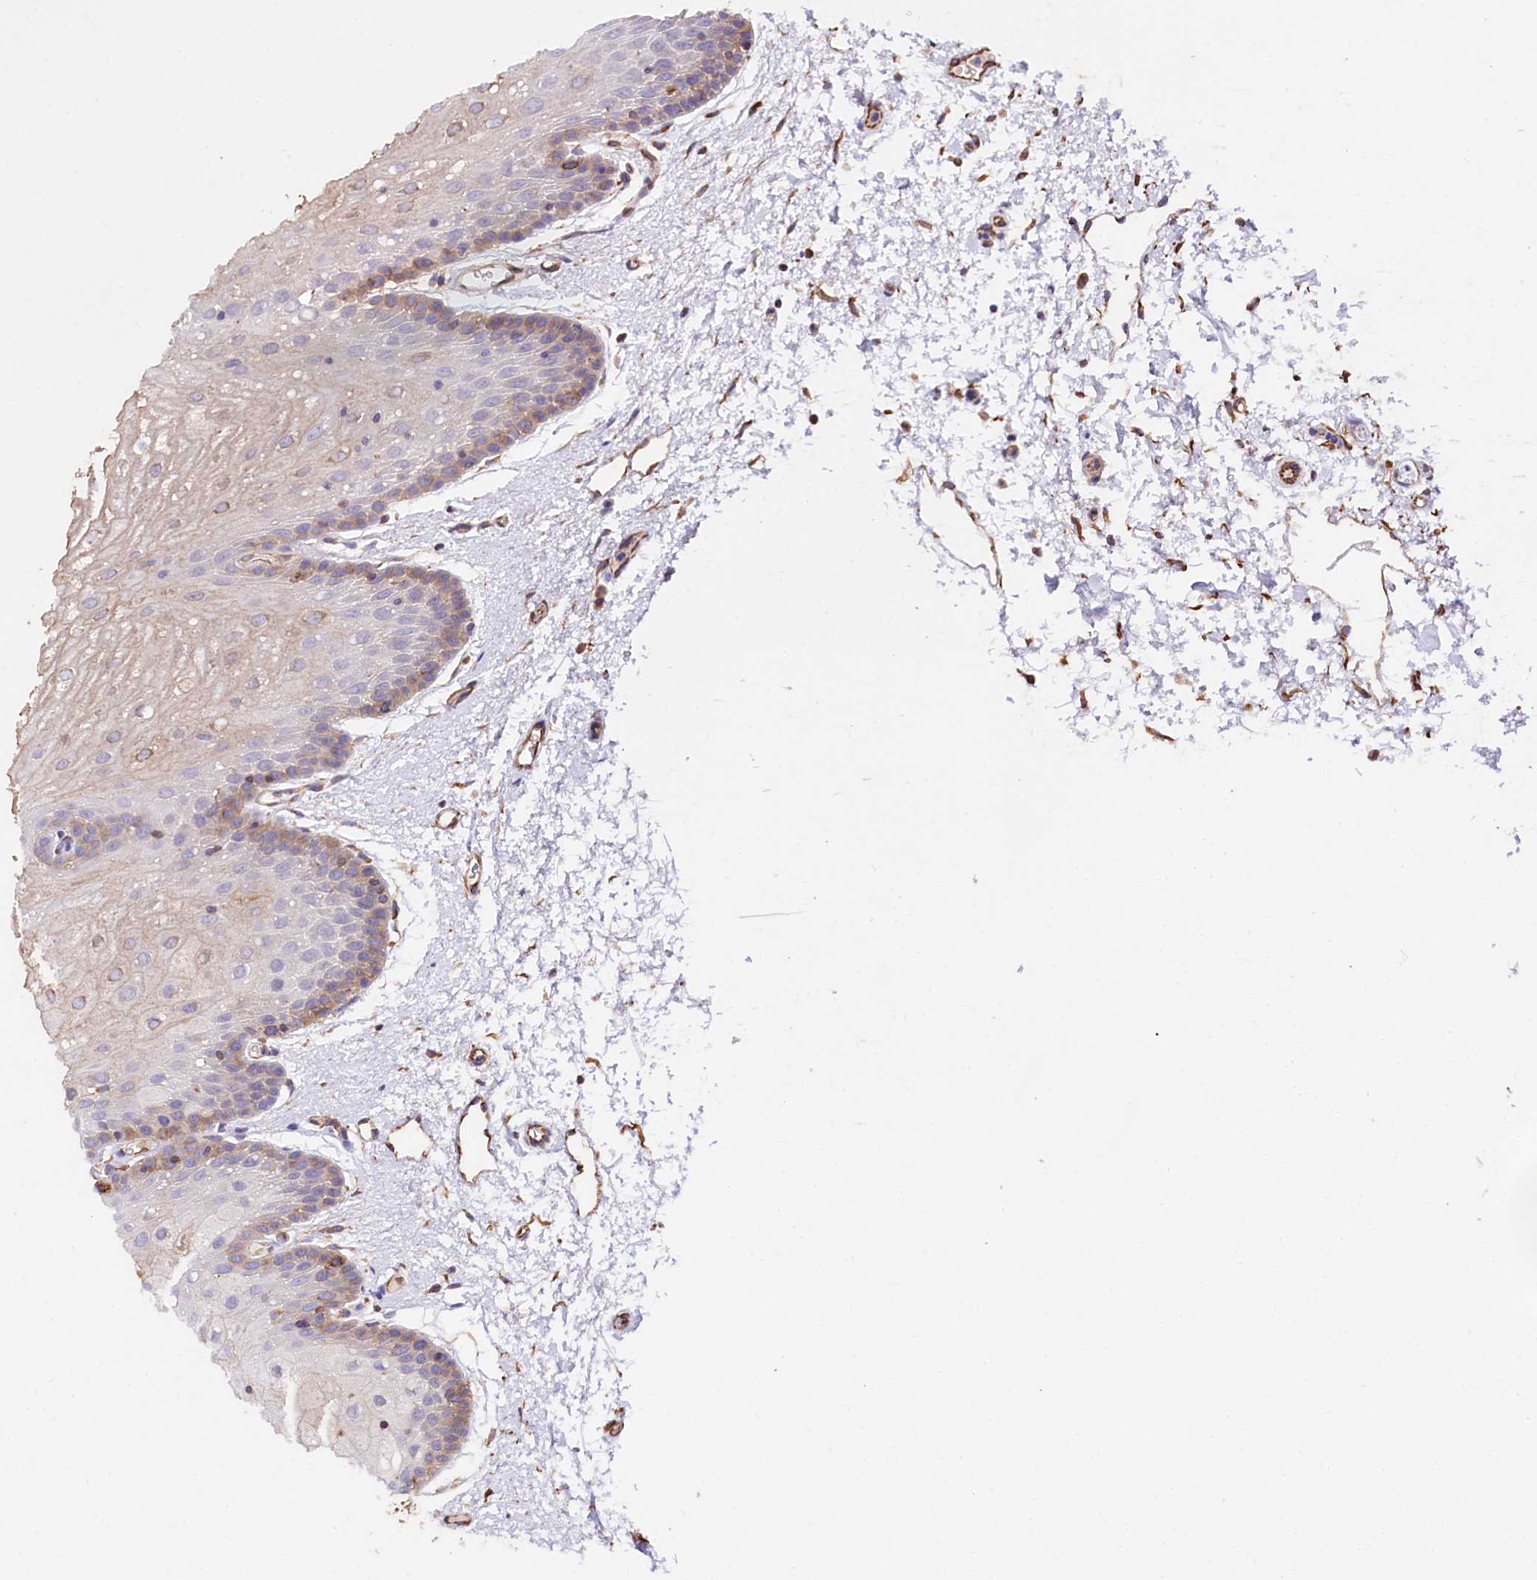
{"staining": {"intensity": "weak", "quantity": "<25%", "location": "cytoplasmic/membranous"}, "tissue": "oral mucosa", "cell_type": "Squamous epithelial cells", "image_type": "normal", "snomed": [{"axis": "morphology", "description": "Normal tissue, NOS"}, {"axis": "topography", "description": "Oral tissue"}, {"axis": "topography", "description": "Tounge, NOS"}], "caption": "High magnification brightfield microscopy of normal oral mucosa stained with DAB (brown) and counterstained with hematoxylin (blue): squamous epithelial cells show no significant expression. (Stains: DAB IHC with hematoxylin counter stain, Microscopy: brightfield microscopy at high magnification).", "gene": "SLC7A1", "patient": {"sex": "female", "age": 73}}